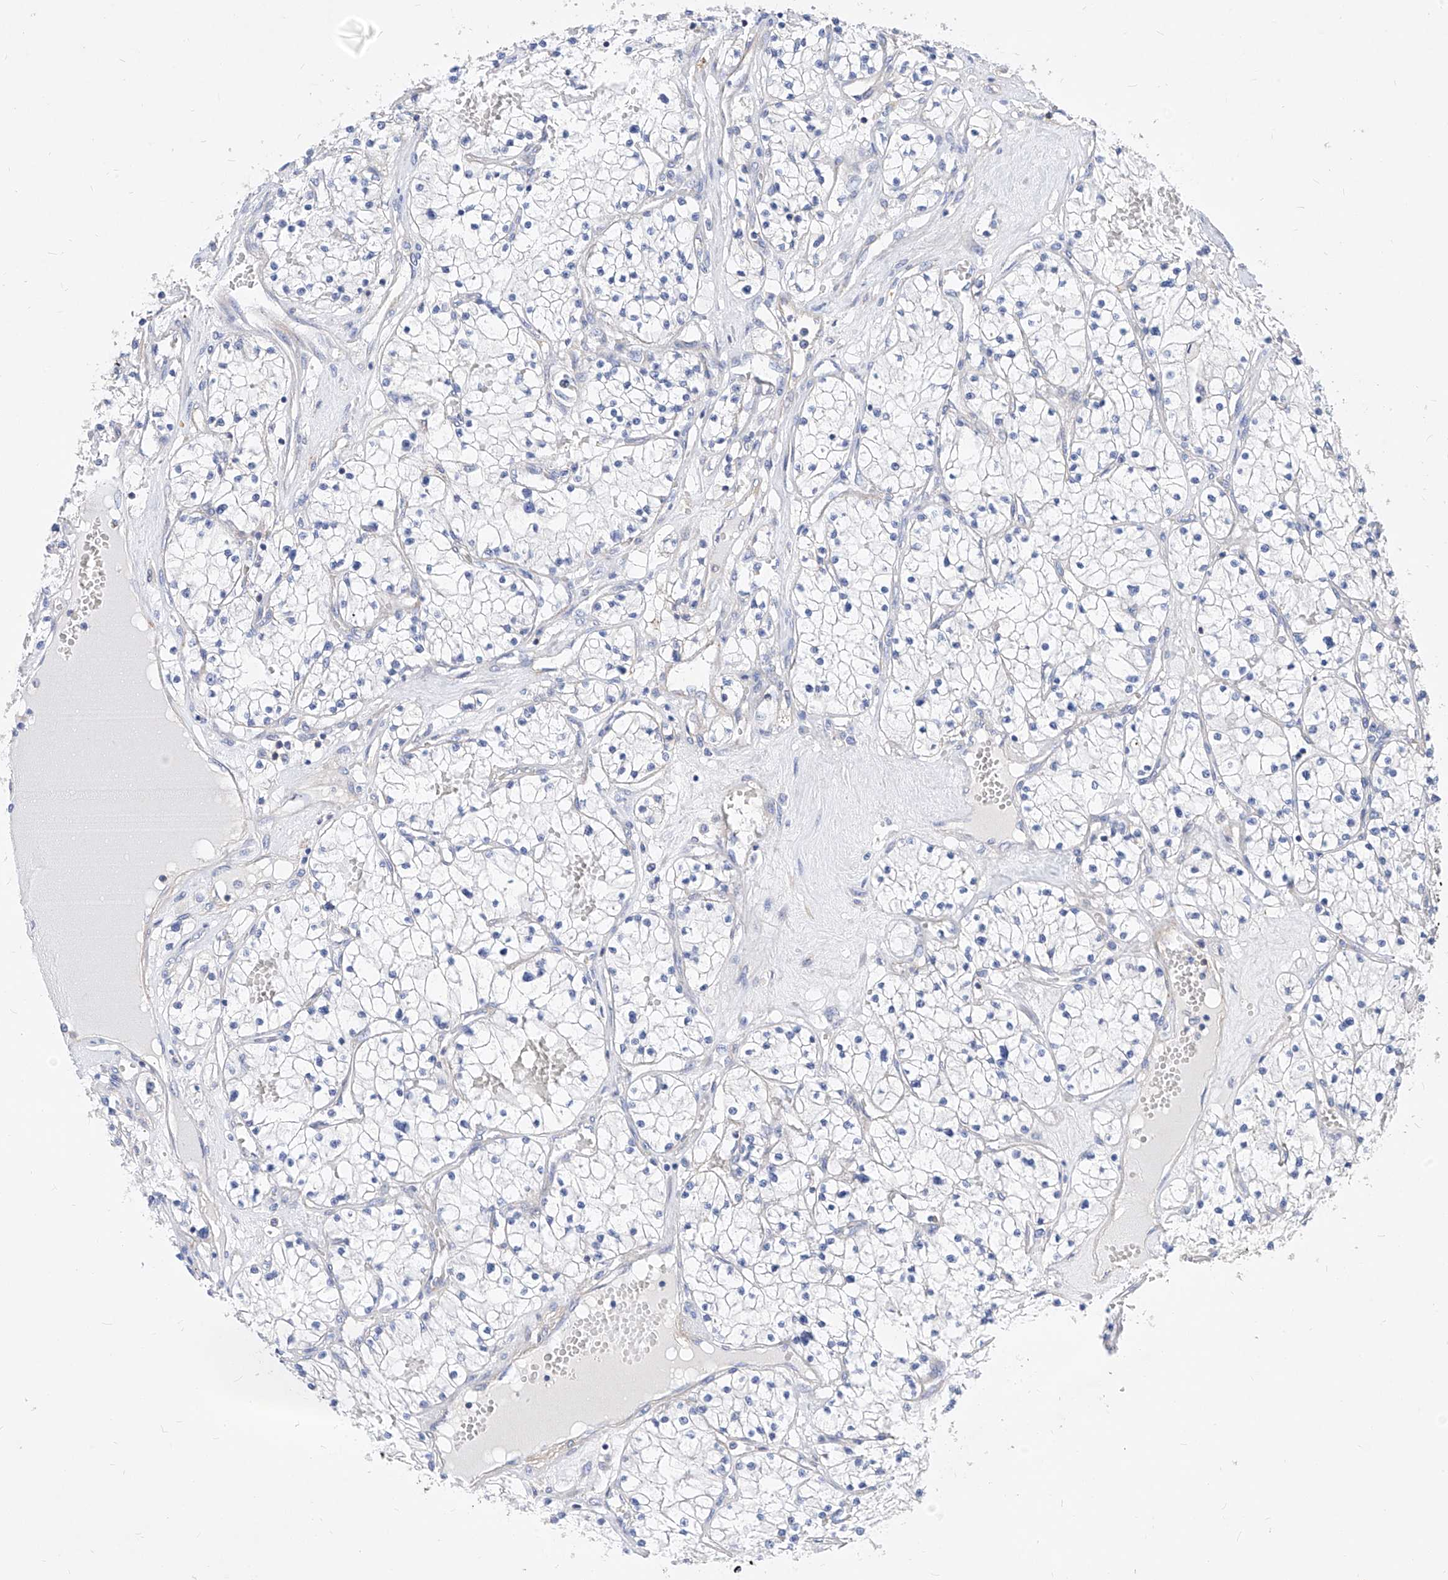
{"staining": {"intensity": "negative", "quantity": "none", "location": "none"}, "tissue": "renal cancer", "cell_type": "Tumor cells", "image_type": "cancer", "snomed": [{"axis": "morphology", "description": "Normal tissue, NOS"}, {"axis": "morphology", "description": "Adenocarcinoma, NOS"}, {"axis": "topography", "description": "Kidney"}], "caption": "A histopathology image of human adenocarcinoma (renal) is negative for staining in tumor cells.", "gene": "SCGB2A1", "patient": {"sex": "male", "age": 68}}